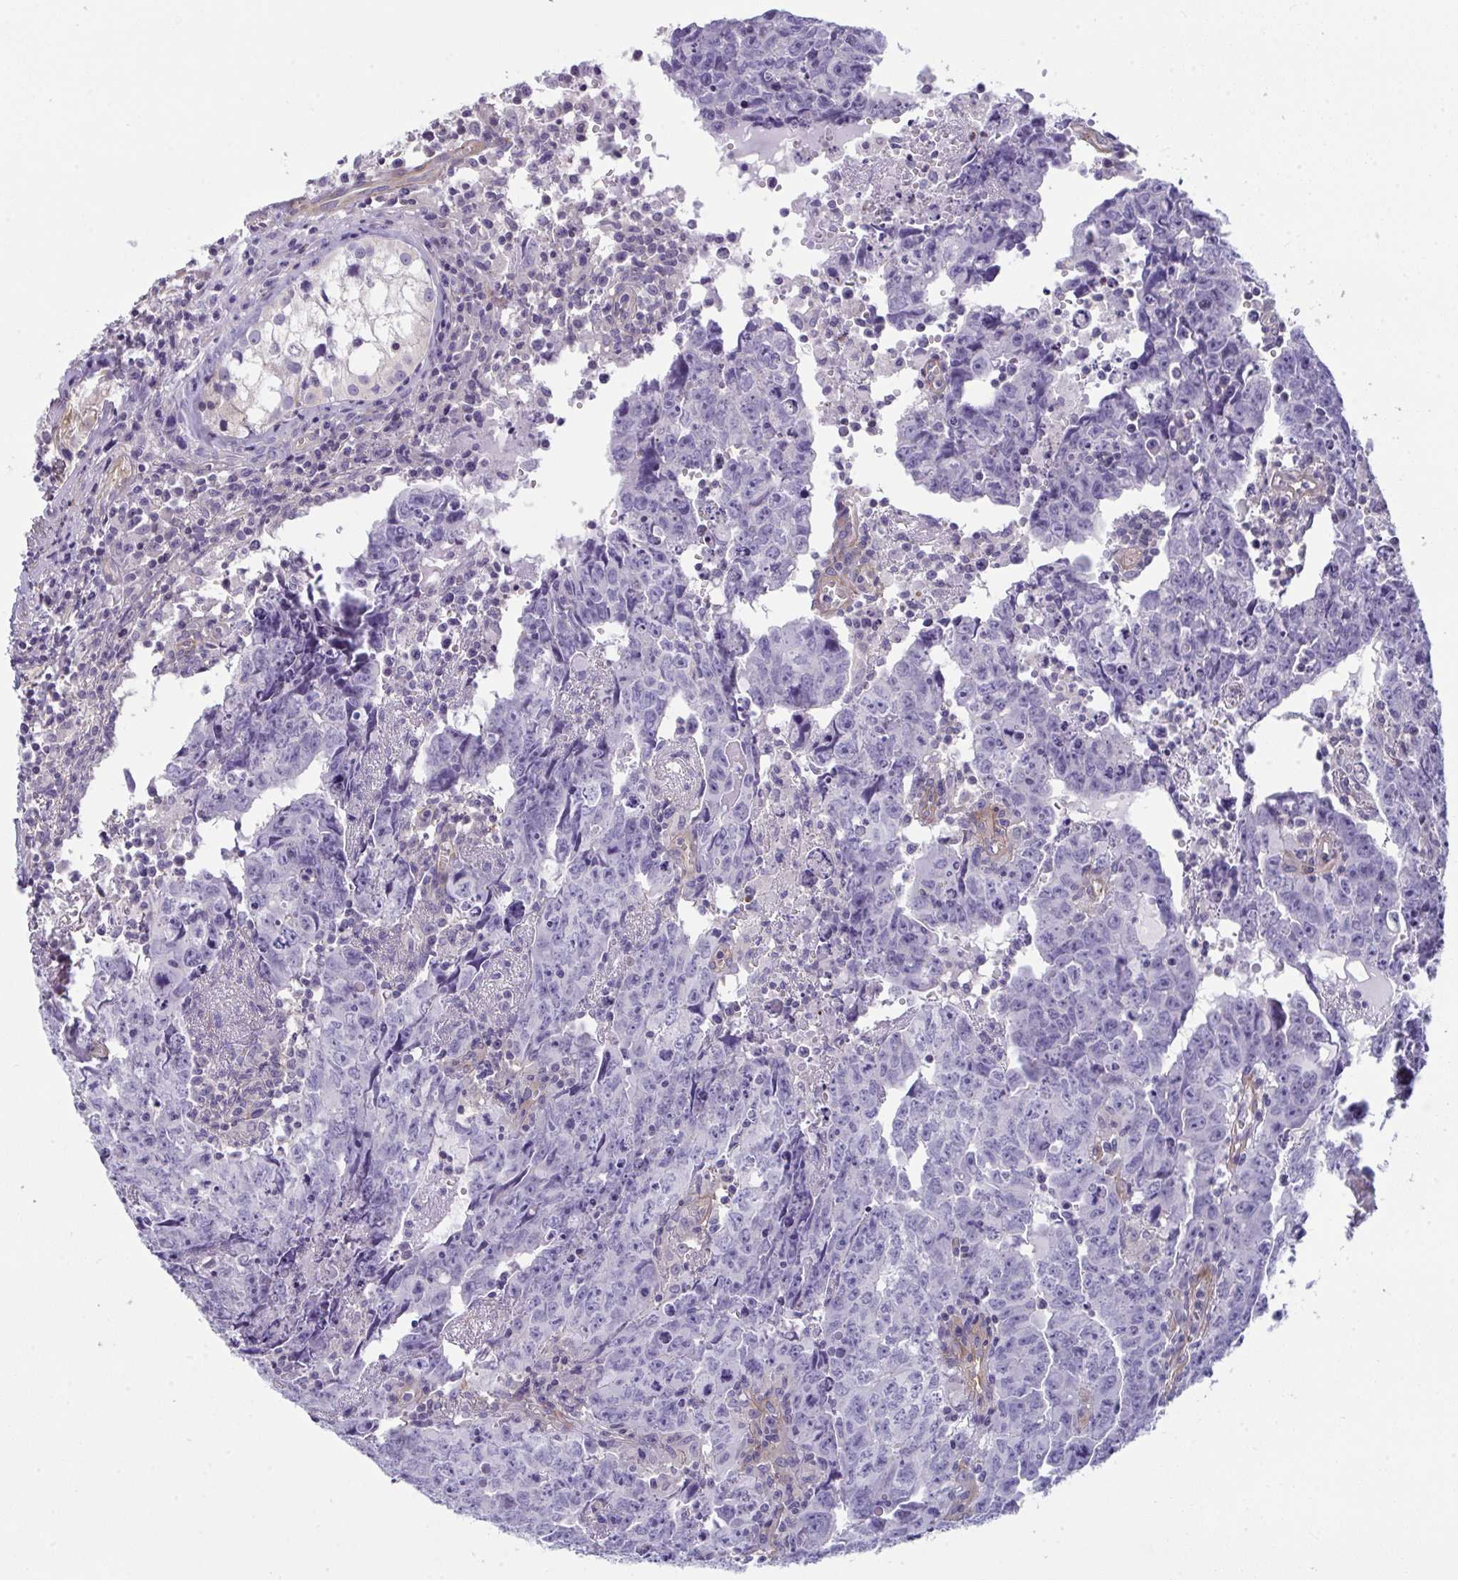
{"staining": {"intensity": "negative", "quantity": "none", "location": "none"}, "tissue": "testis cancer", "cell_type": "Tumor cells", "image_type": "cancer", "snomed": [{"axis": "morphology", "description": "Carcinoma, Embryonal, NOS"}, {"axis": "topography", "description": "Testis"}], "caption": "Immunohistochemistry of testis cancer (embryonal carcinoma) demonstrates no staining in tumor cells.", "gene": "MYL12A", "patient": {"sex": "male", "age": 22}}